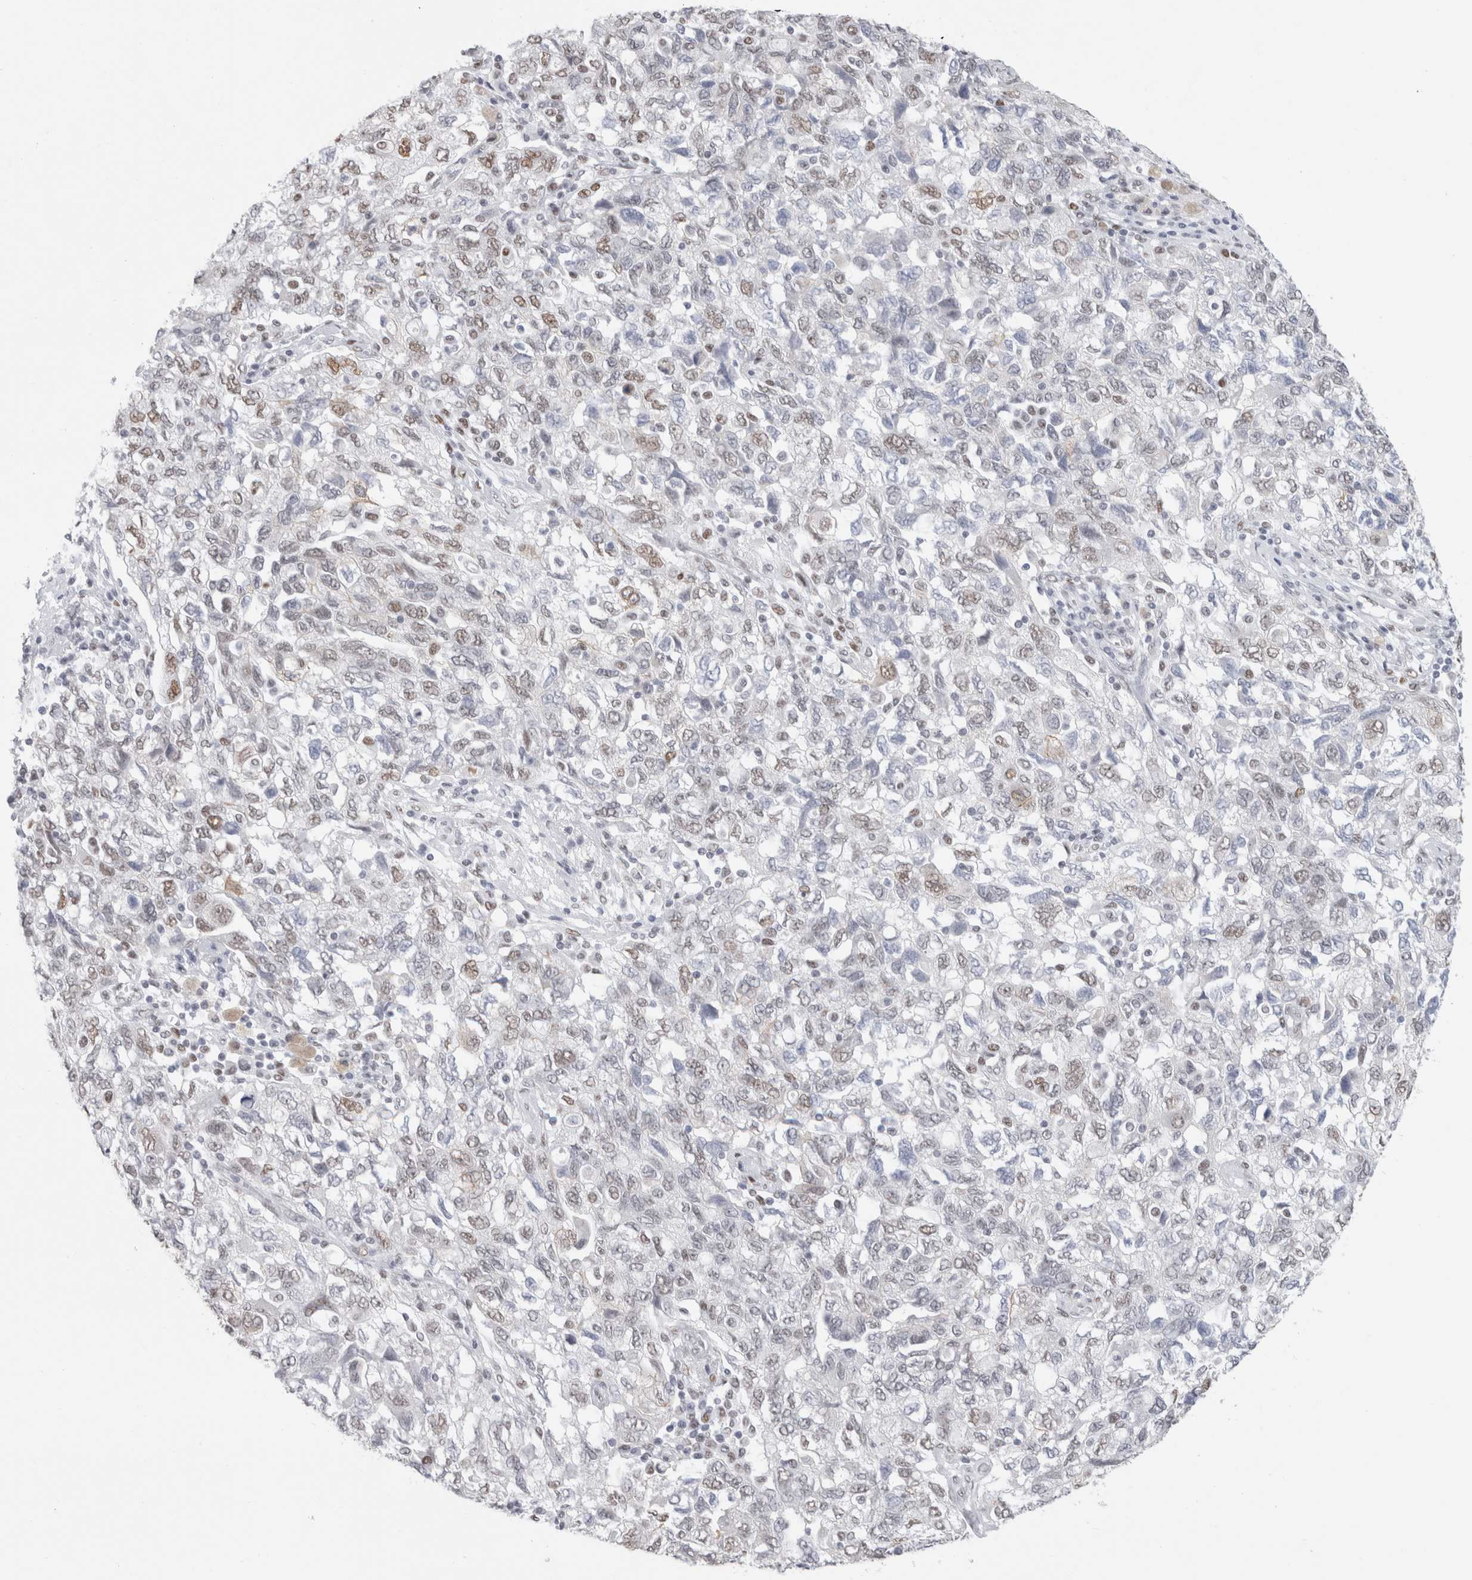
{"staining": {"intensity": "weak", "quantity": "25%-75%", "location": "nuclear"}, "tissue": "ovarian cancer", "cell_type": "Tumor cells", "image_type": "cancer", "snomed": [{"axis": "morphology", "description": "Carcinoma, NOS"}, {"axis": "morphology", "description": "Cystadenocarcinoma, serous, NOS"}, {"axis": "topography", "description": "Ovary"}], "caption": "Ovarian serous cystadenocarcinoma was stained to show a protein in brown. There is low levels of weak nuclear staining in approximately 25%-75% of tumor cells. (DAB (3,3'-diaminobenzidine) IHC with brightfield microscopy, high magnification).", "gene": "SMARCC1", "patient": {"sex": "female", "age": 69}}